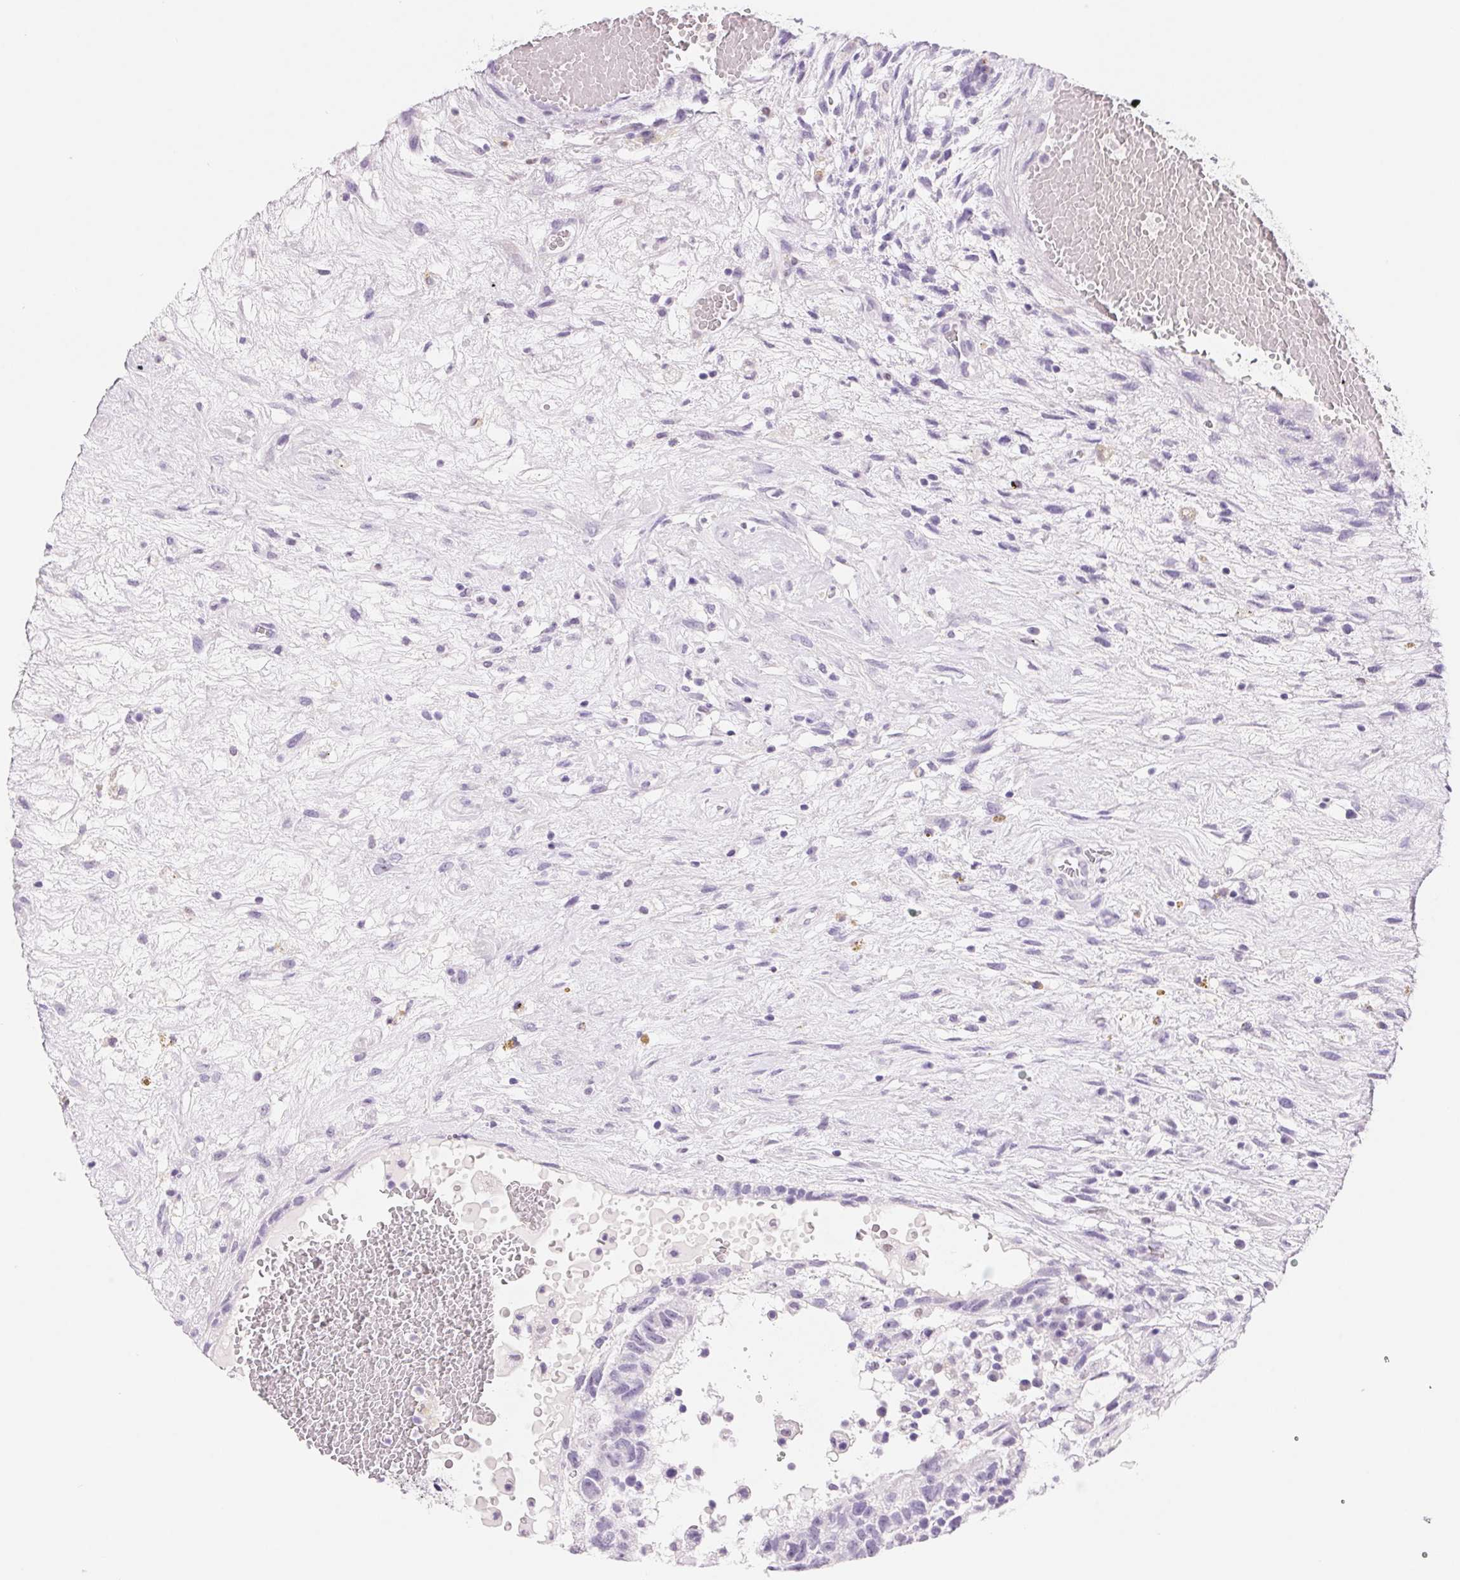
{"staining": {"intensity": "negative", "quantity": "none", "location": "none"}, "tissue": "testis cancer", "cell_type": "Tumor cells", "image_type": "cancer", "snomed": [{"axis": "morphology", "description": "Normal tissue, NOS"}, {"axis": "morphology", "description": "Carcinoma, Embryonal, NOS"}, {"axis": "topography", "description": "Testis"}], "caption": "A photomicrograph of testis cancer stained for a protein reveals no brown staining in tumor cells.", "gene": "ASGR2", "patient": {"sex": "male", "age": 32}}